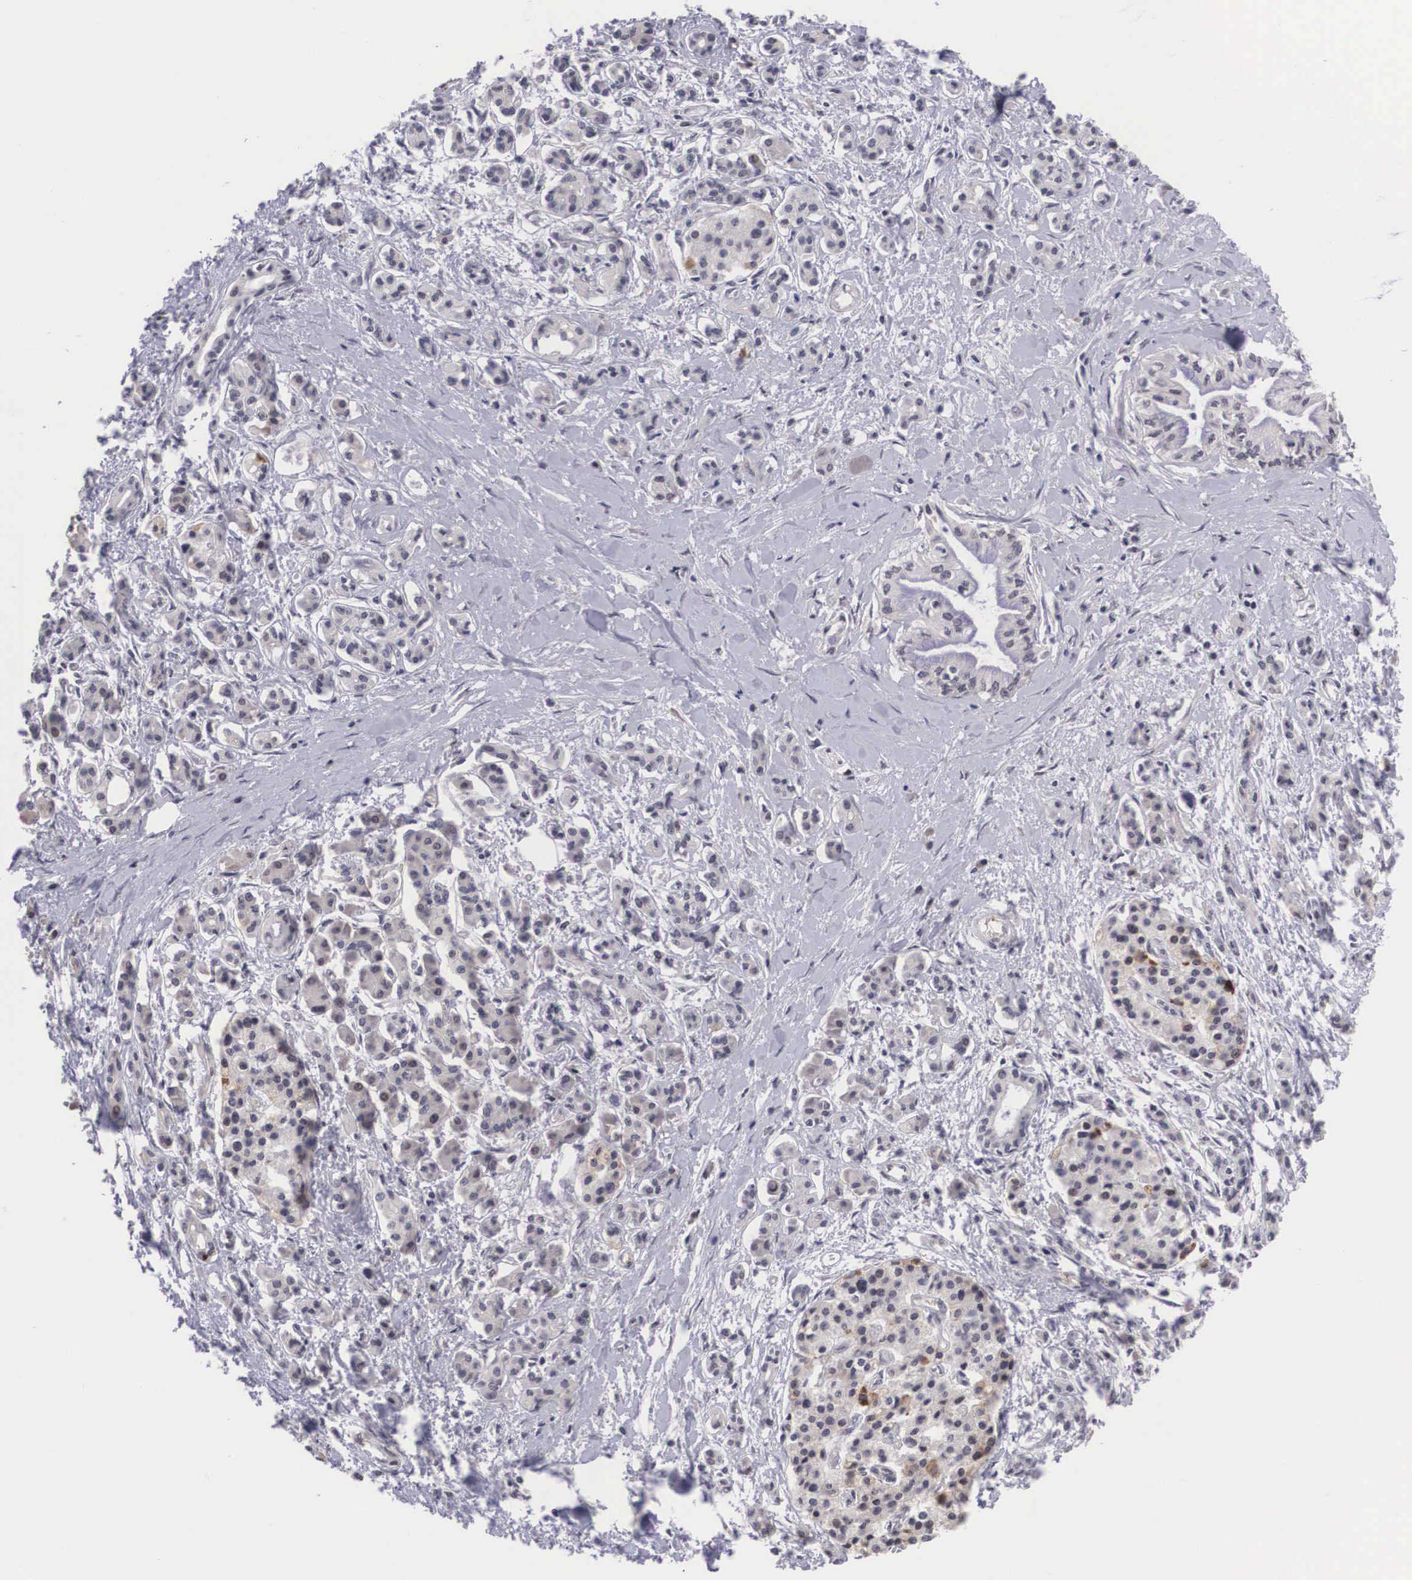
{"staining": {"intensity": "negative", "quantity": "none", "location": "none"}, "tissue": "pancreatic cancer", "cell_type": "Tumor cells", "image_type": "cancer", "snomed": [{"axis": "morphology", "description": "Adenocarcinoma, NOS"}, {"axis": "topography", "description": "Pancreas"}], "caption": "The image demonstrates no significant staining in tumor cells of adenocarcinoma (pancreatic).", "gene": "MORC2", "patient": {"sex": "female", "age": 64}}